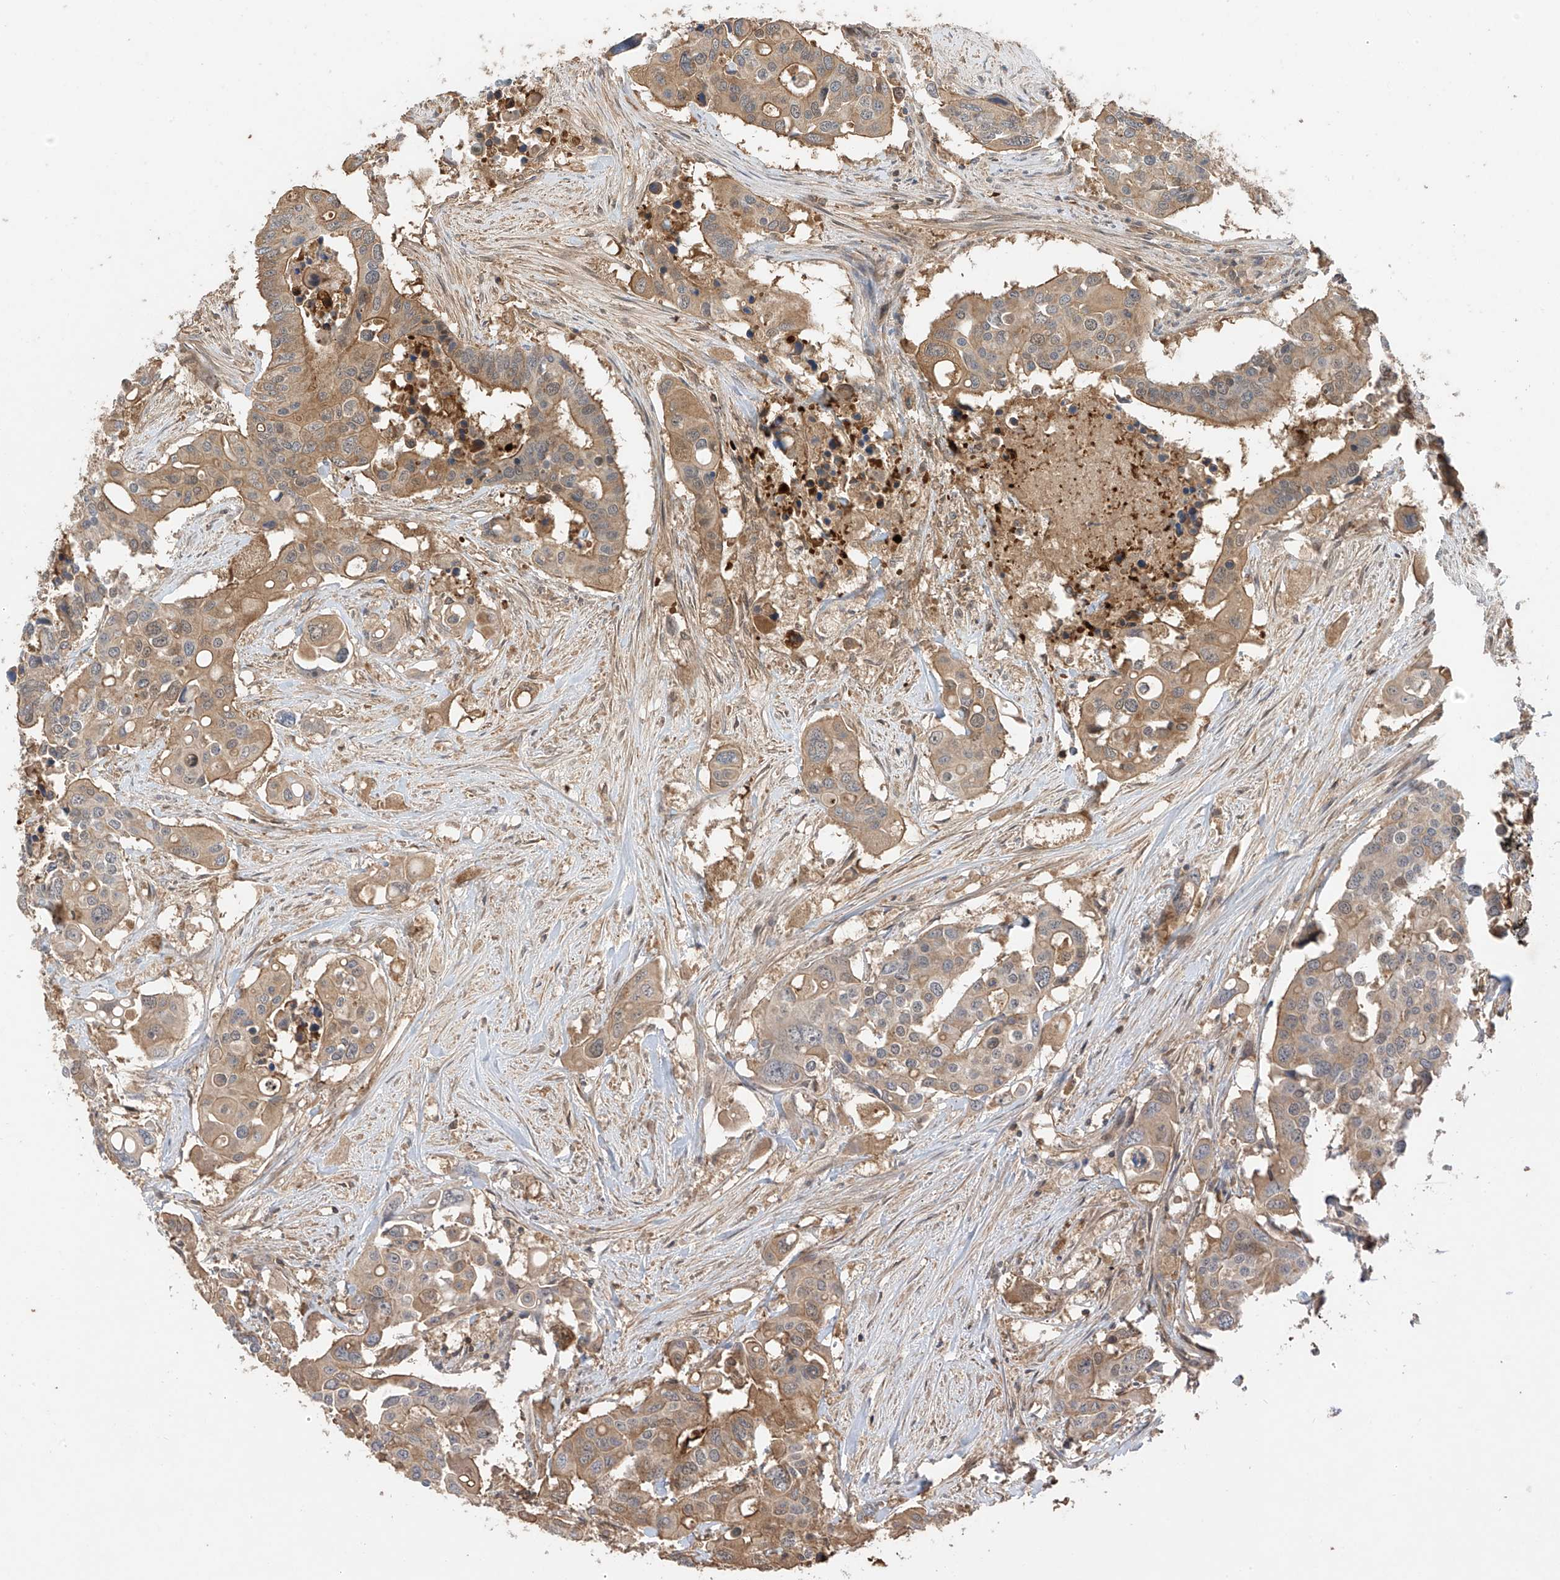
{"staining": {"intensity": "moderate", "quantity": ">75%", "location": "cytoplasmic/membranous"}, "tissue": "colorectal cancer", "cell_type": "Tumor cells", "image_type": "cancer", "snomed": [{"axis": "morphology", "description": "Adenocarcinoma, NOS"}, {"axis": "topography", "description": "Colon"}], "caption": "Moderate cytoplasmic/membranous positivity for a protein is identified in about >75% of tumor cells of colorectal cancer (adenocarcinoma) using immunohistochemistry.", "gene": "CACNA2D4", "patient": {"sex": "male", "age": 77}}